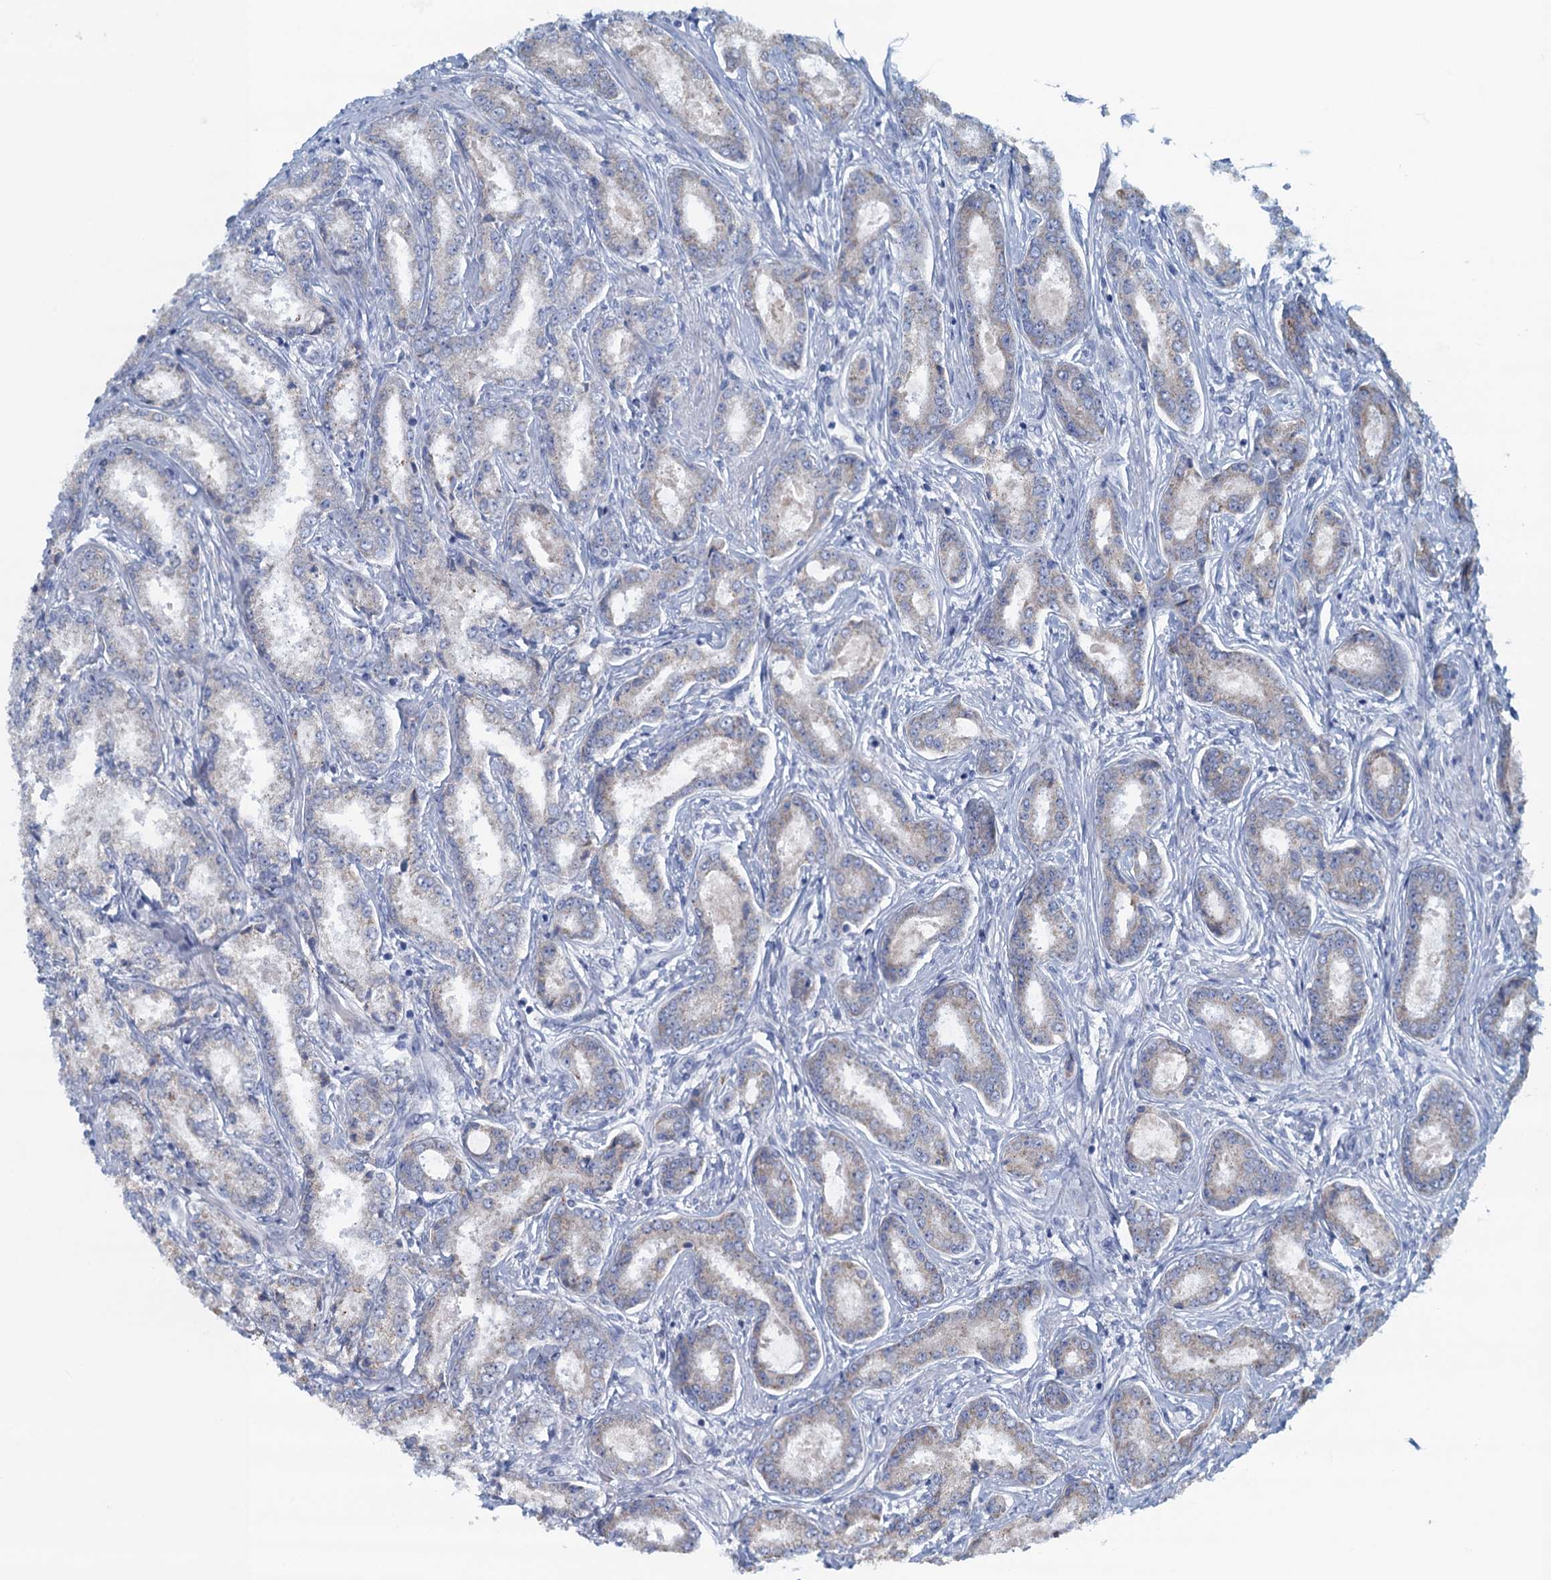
{"staining": {"intensity": "negative", "quantity": "none", "location": "none"}, "tissue": "prostate cancer", "cell_type": "Tumor cells", "image_type": "cancer", "snomed": [{"axis": "morphology", "description": "Adenocarcinoma, Low grade"}, {"axis": "topography", "description": "Prostate"}], "caption": "High power microscopy image of an immunohistochemistry micrograph of prostate cancer, revealing no significant positivity in tumor cells.", "gene": "C10orf88", "patient": {"sex": "male", "age": 68}}